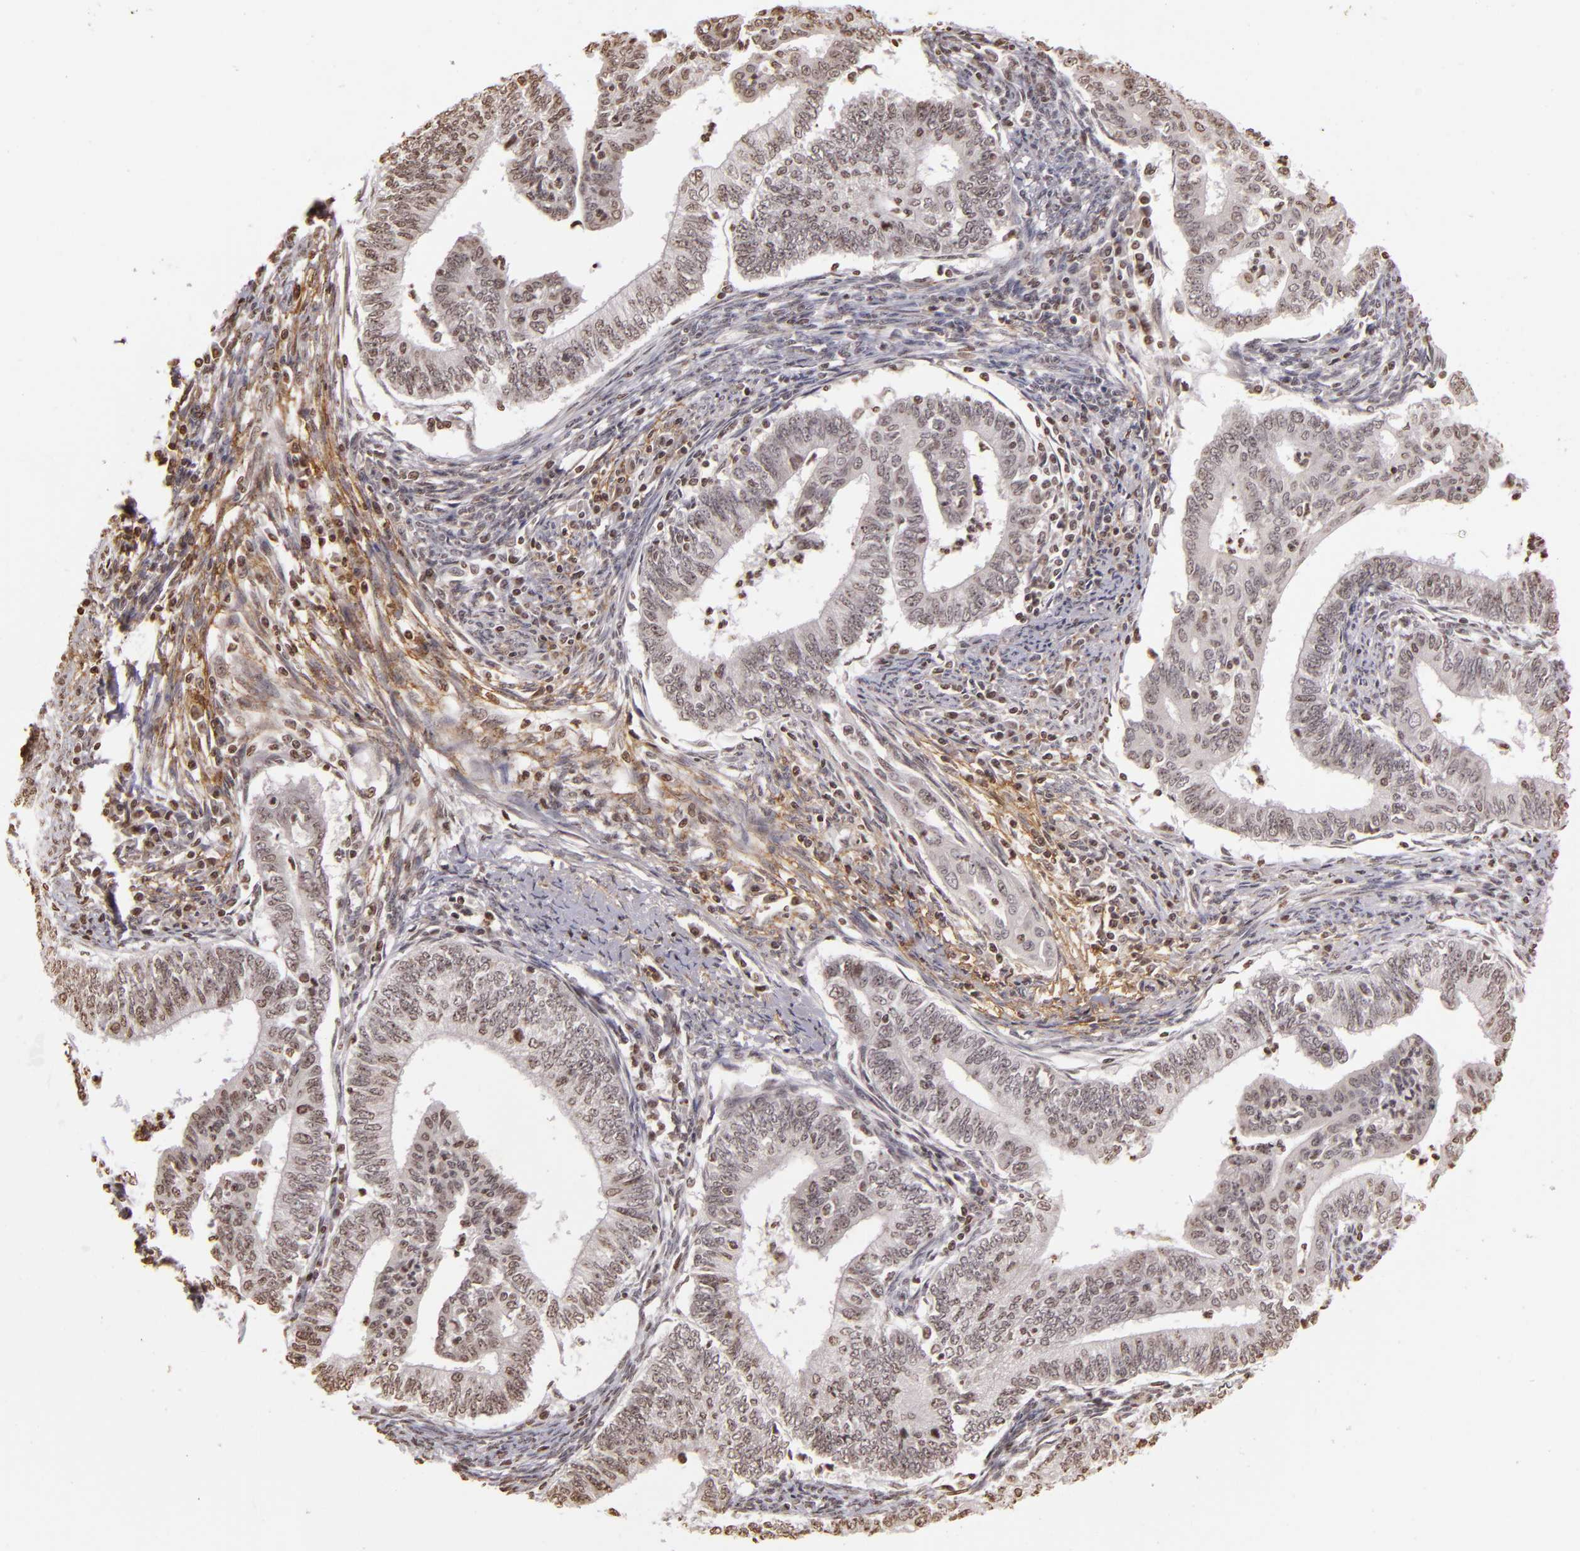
{"staining": {"intensity": "weak", "quantity": "25%-75%", "location": "nuclear"}, "tissue": "endometrial cancer", "cell_type": "Tumor cells", "image_type": "cancer", "snomed": [{"axis": "morphology", "description": "Adenocarcinoma, NOS"}, {"axis": "topography", "description": "Endometrium"}], "caption": "Tumor cells demonstrate weak nuclear positivity in approximately 25%-75% of cells in endometrial cancer (adenocarcinoma).", "gene": "THRB", "patient": {"sex": "female", "age": 66}}